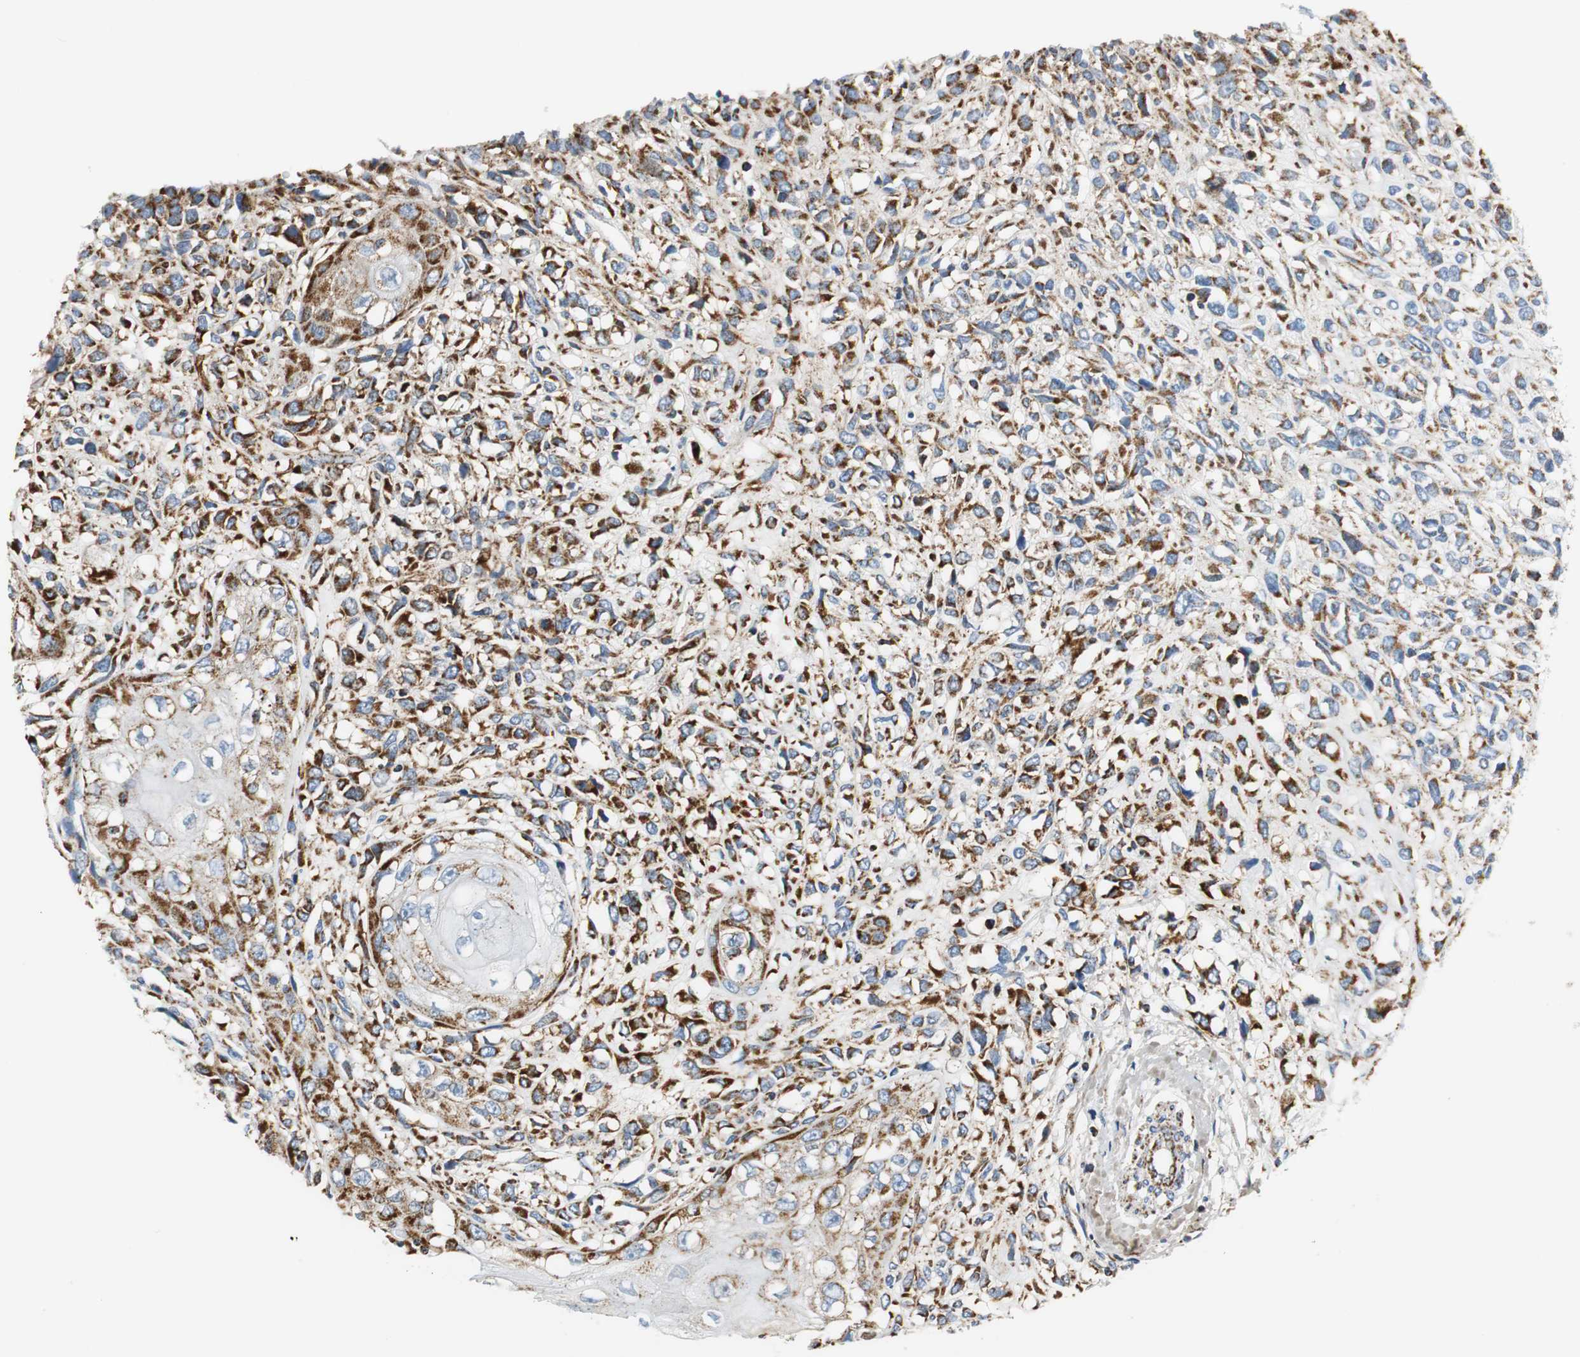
{"staining": {"intensity": "strong", "quantity": ">75%", "location": "cytoplasmic/membranous"}, "tissue": "head and neck cancer", "cell_type": "Tumor cells", "image_type": "cancer", "snomed": [{"axis": "morphology", "description": "Necrosis, NOS"}, {"axis": "morphology", "description": "Neoplasm, malignant, NOS"}, {"axis": "topography", "description": "Salivary gland"}, {"axis": "topography", "description": "Head-Neck"}], "caption": "Protein expression analysis of human head and neck malignant neoplasm reveals strong cytoplasmic/membranous positivity in about >75% of tumor cells.", "gene": "C1QTNF7", "patient": {"sex": "male", "age": 43}}